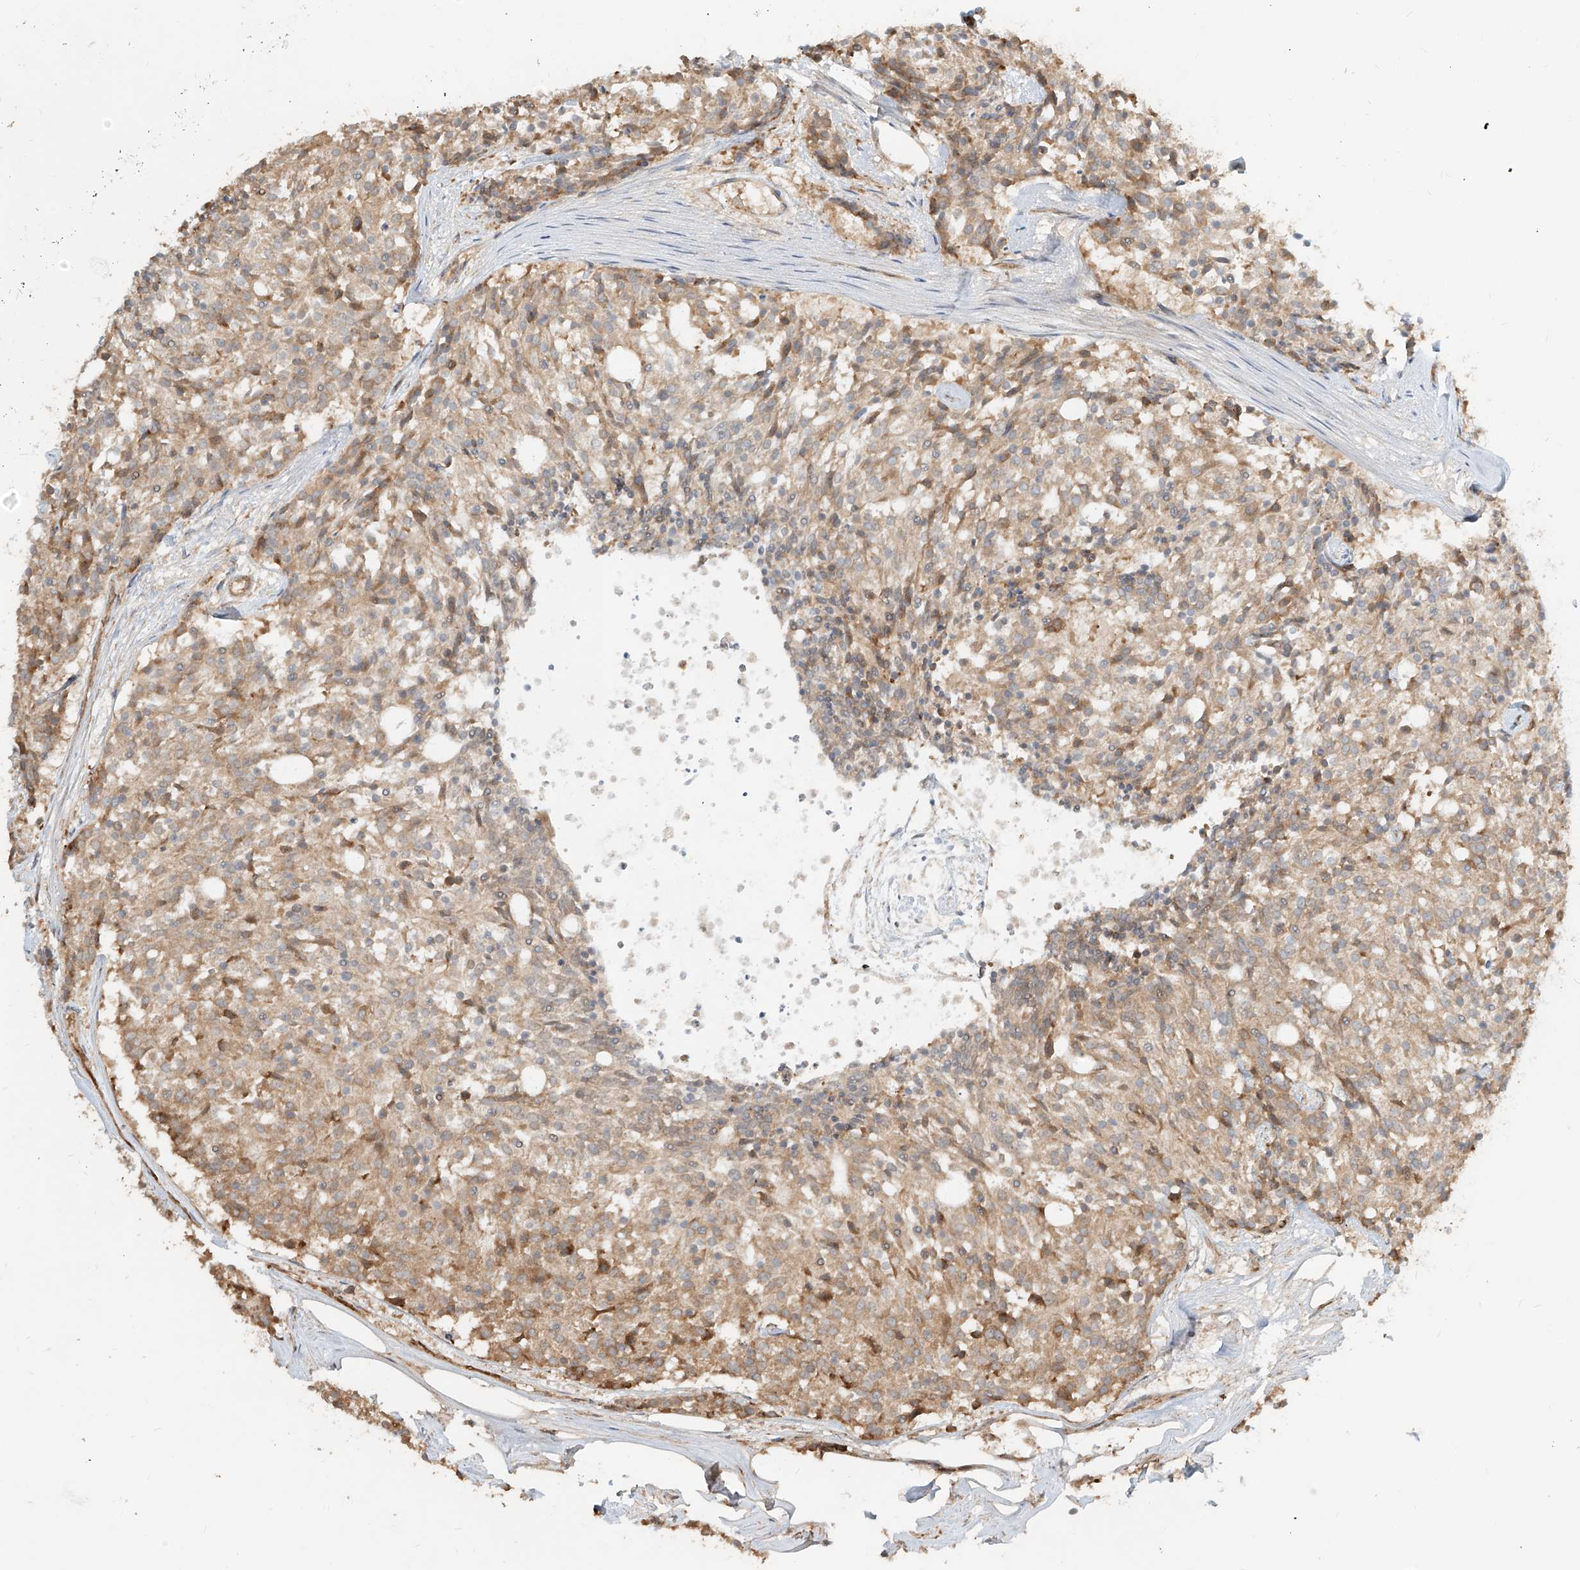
{"staining": {"intensity": "moderate", "quantity": "<25%", "location": "cytoplasmic/membranous"}, "tissue": "carcinoid", "cell_type": "Tumor cells", "image_type": "cancer", "snomed": [{"axis": "morphology", "description": "Carcinoid, malignant, NOS"}, {"axis": "topography", "description": "Pancreas"}], "caption": "Immunohistochemistry (IHC) (DAB (3,3'-diaminobenzidine)) staining of carcinoid exhibits moderate cytoplasmic/membranous protein staining in about <25% of tumor cells. The protein of interest is stained brown, and the nuclei are stained in blue (DAB IHC with brightfield microscopy, high magnification).", "gene": "UBE2K", "patient": {"sex": "female", "age": 54}}